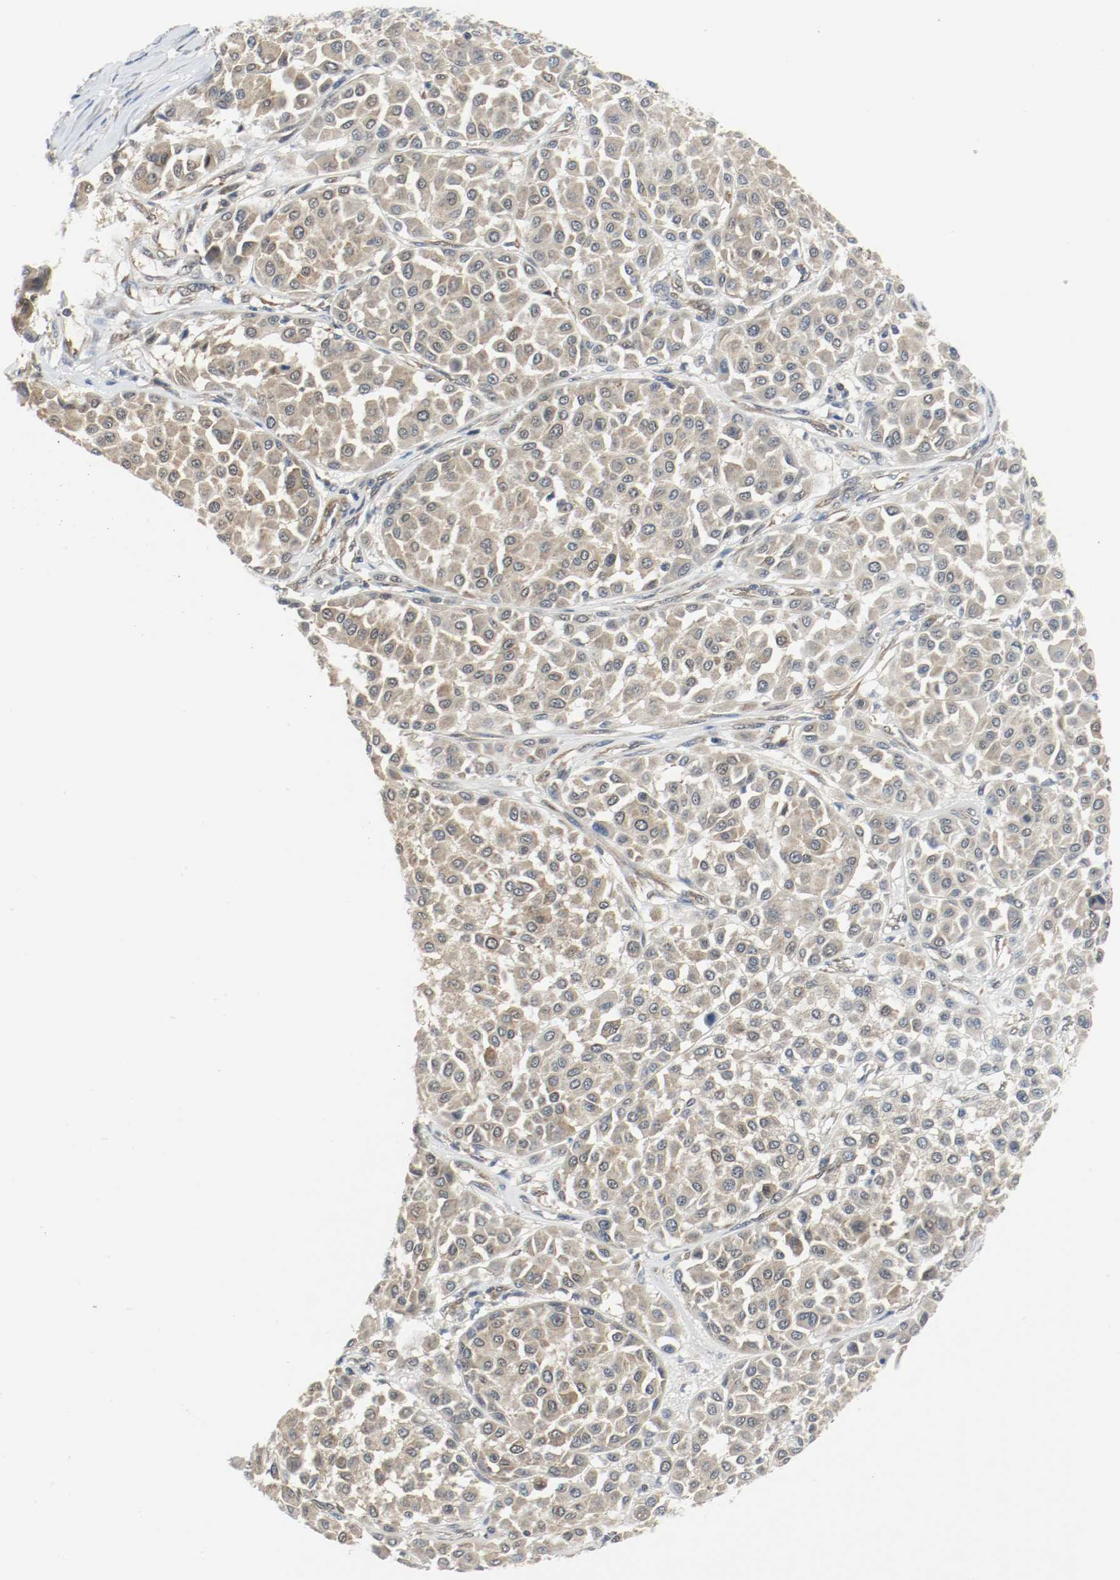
{"staining": {"intensity": "weak", "quantity": ">75%", "location": "cytoplasmic/membranous,nuclear"}, "tissue": "melanoma", "cell_type": "Tumor cells", "image_type": "cancer", "snomed": [{"axis": "morphology", "description": "Malignant melanoma, Metastatic site"}, {"axis": "topography", "description": "Soft tissue"}], "caption": "Immunohistochemistry (IHC) histopathology image of human melanoma stained for a protein (brown), which shows low levels of weak cytoplasmic/membranous and nuclear expression in about >75% of tumor cells.", "gene": "PPME1", "patient": {"sex": "male", "age": 41}}